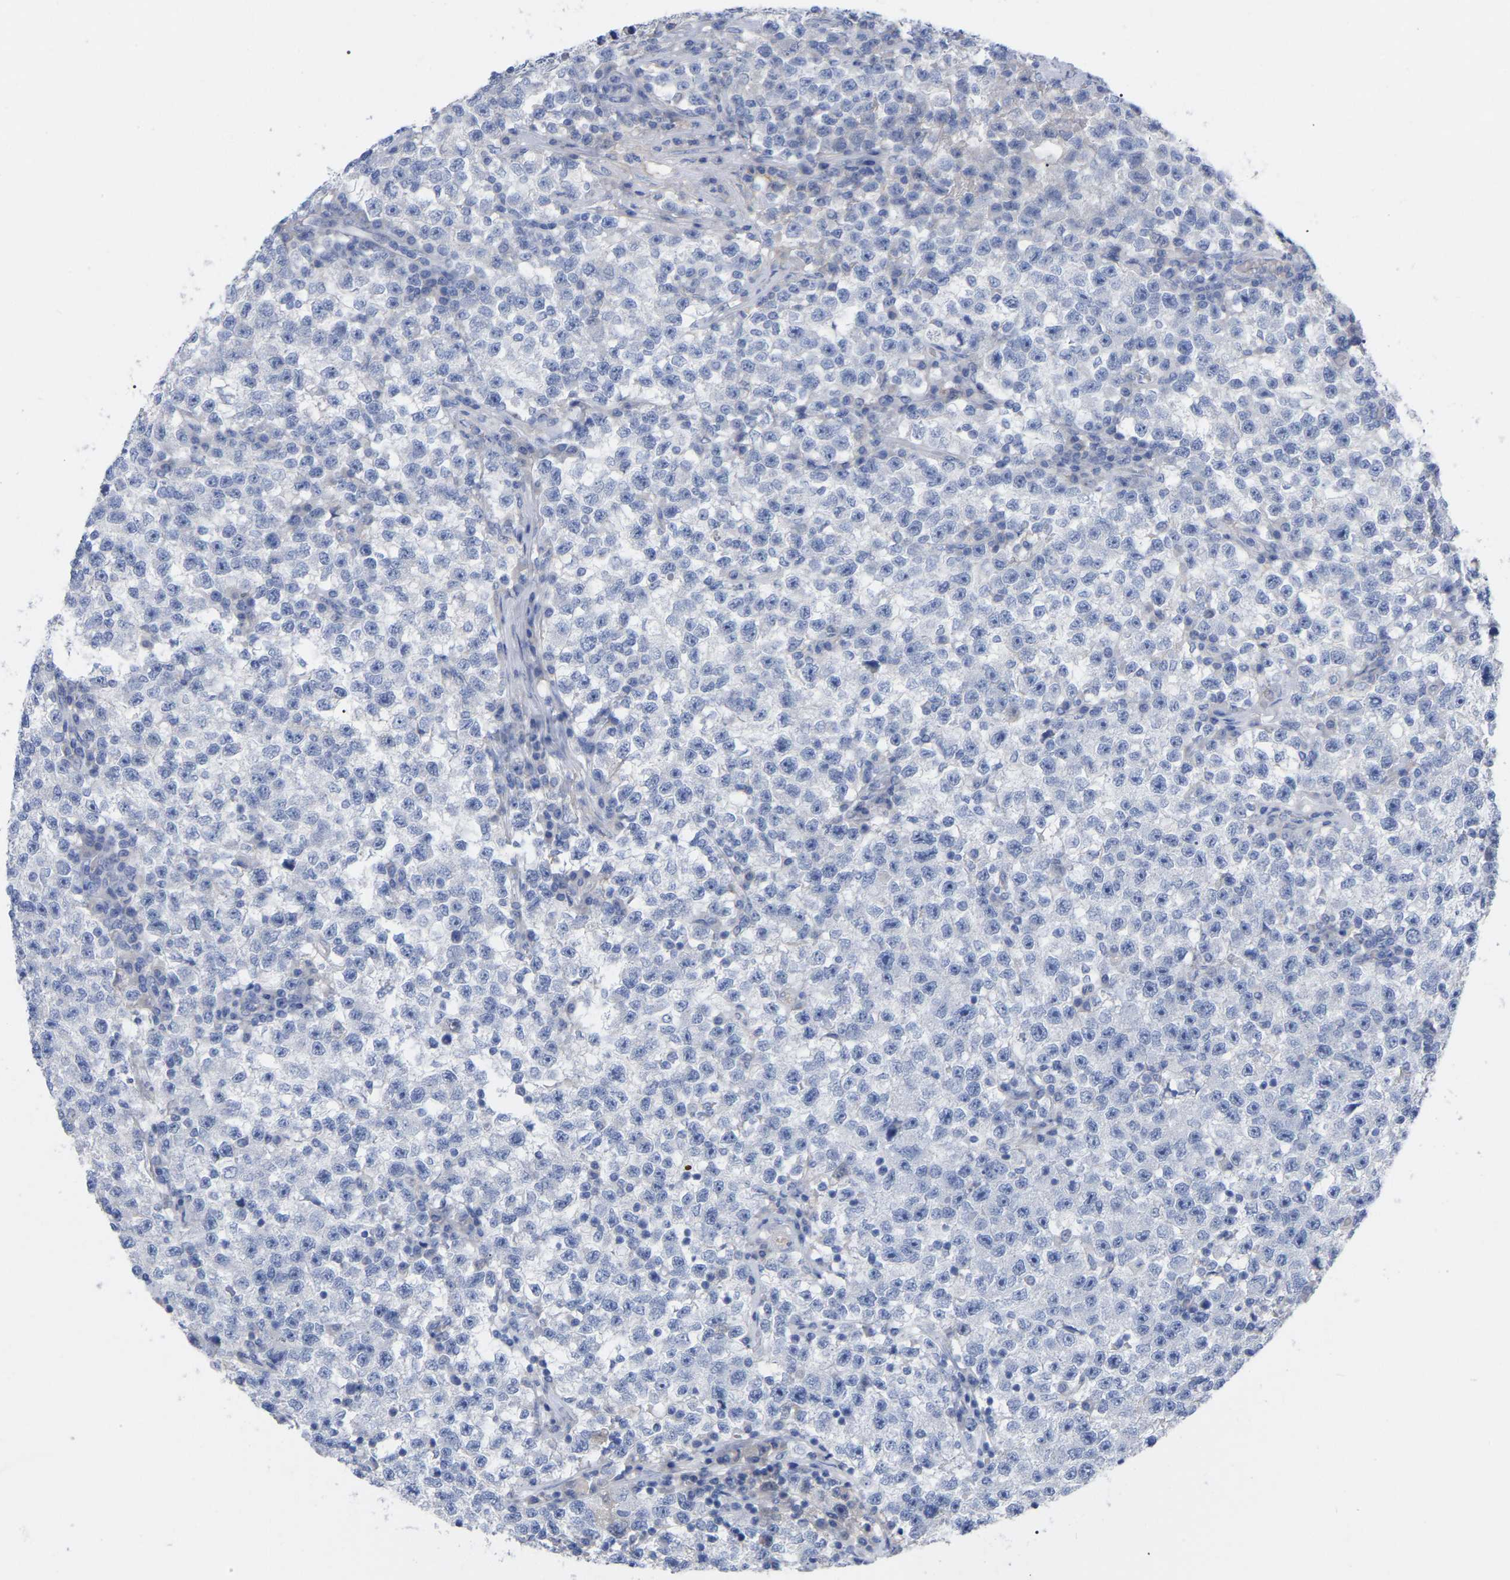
{"staining": {"intensity": "negative", "quantity": "none", "location": "none"}, "tissue": "testis cancer", "cell_type": "Tumor cells", "image_type": "cancer", "snomed": [{"axis": "morphology", "description": "Seminoma, NOS"}, {"axis": "topography", "description": "Testis"}], "caption": "Tumor cells are negative for protein expression in human seminoma (testis).", "gene": "HAPLN1", "patient": {"sex": "male", "age": 22}}